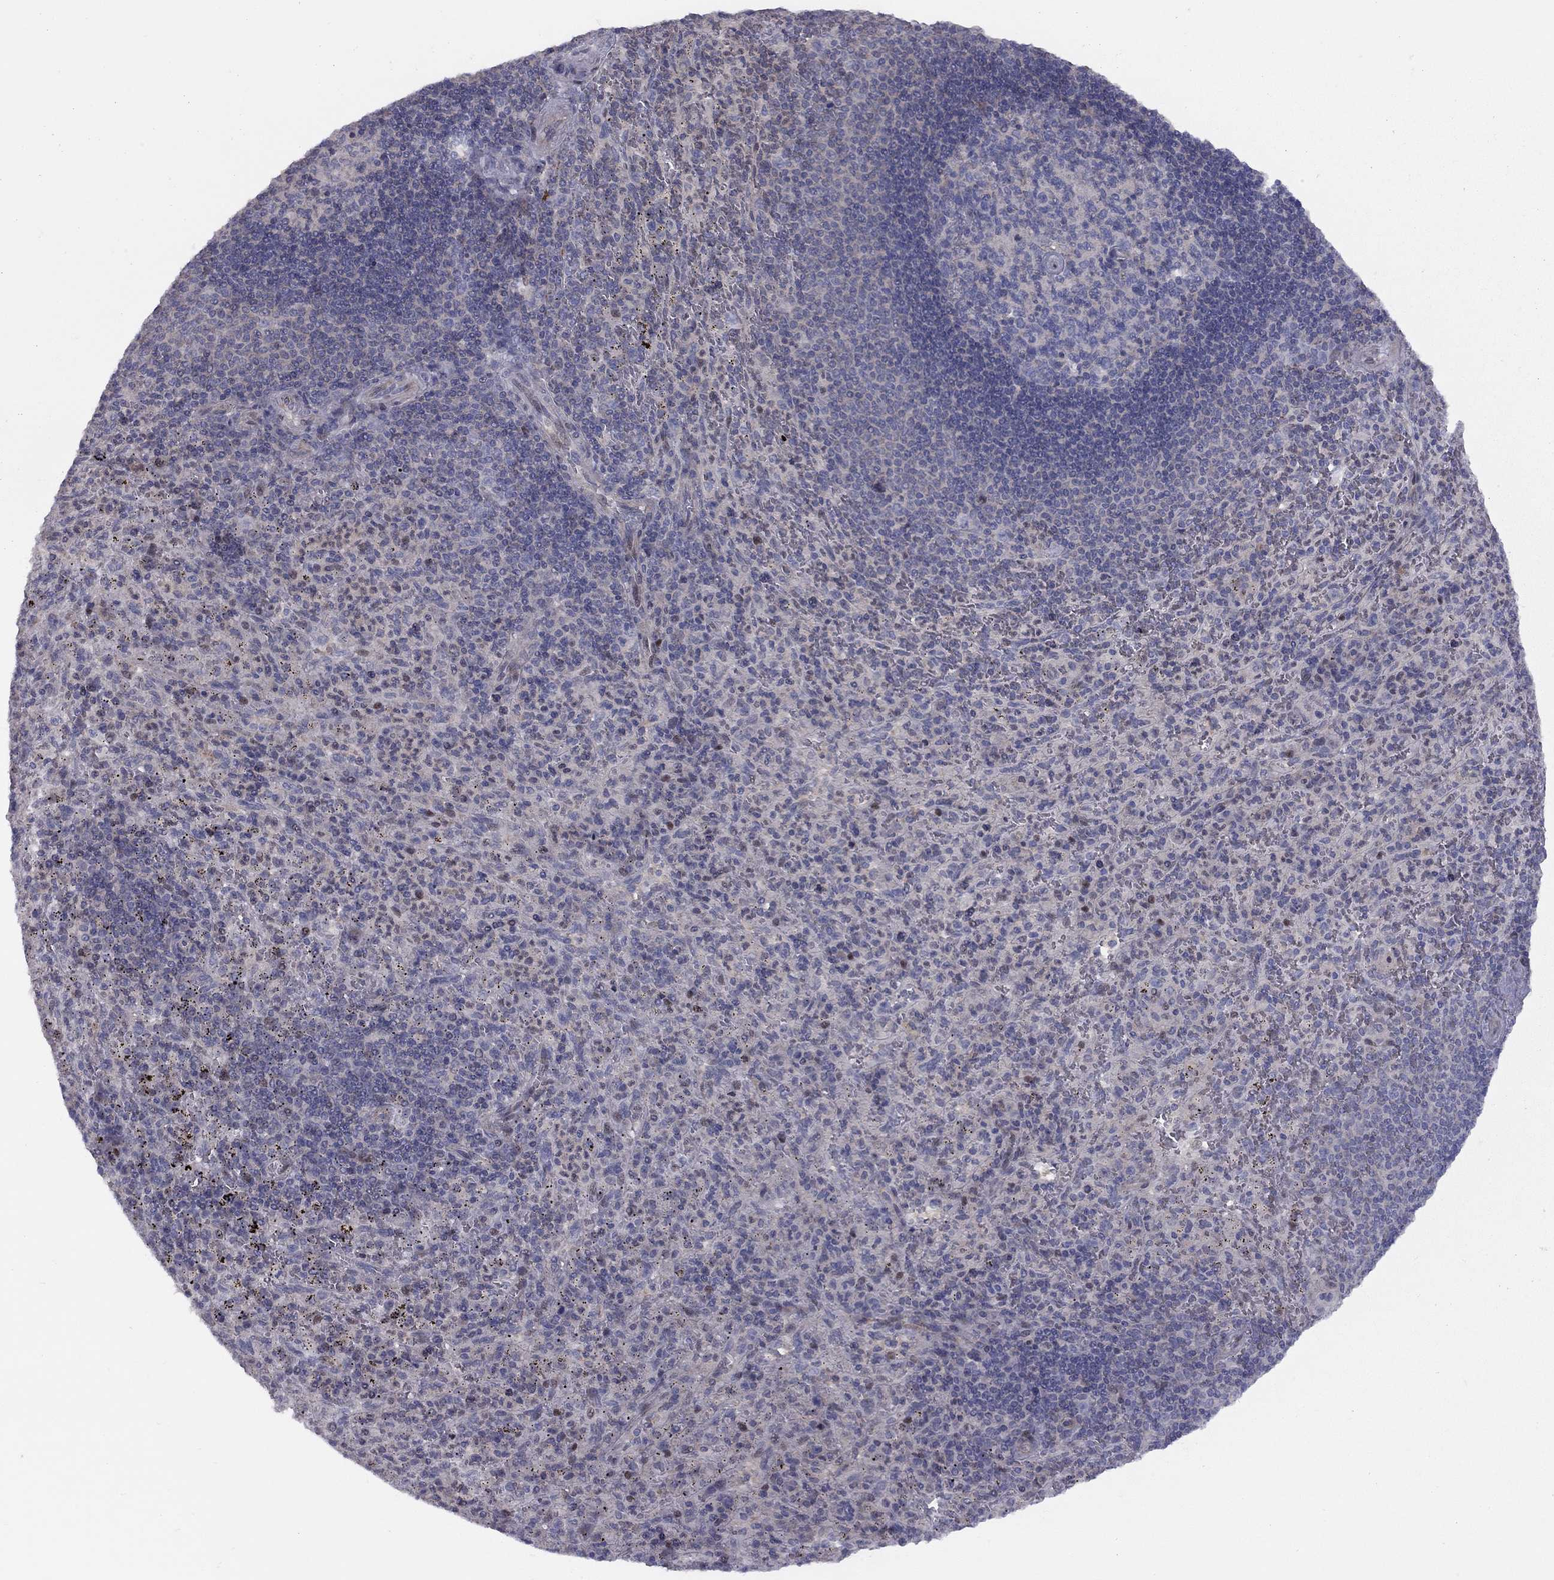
{"staining": {"intensity": "strong", "quantity": "<25%", "location": "nuclear"}, "tissue": "spleen", "cell_type": "Cells in red pulp", "image_type": "normal", "snomed": [{"axis": "morphology", "description": "Normal tissue, NOS"}, {"axis": "topography", "description": "Spleen"}], "caption": "A high-resolution micrograph shows immunohistochemistry (IHC) staining of normal spleen, which reveals strong nuclear staining in approximately <25% of cells in red pulp. (brown staining indicates protein expression, while blue staining denotes nuclei).", "gene": "DUSP7", "patient": {"sex": "male", "age": 57}}